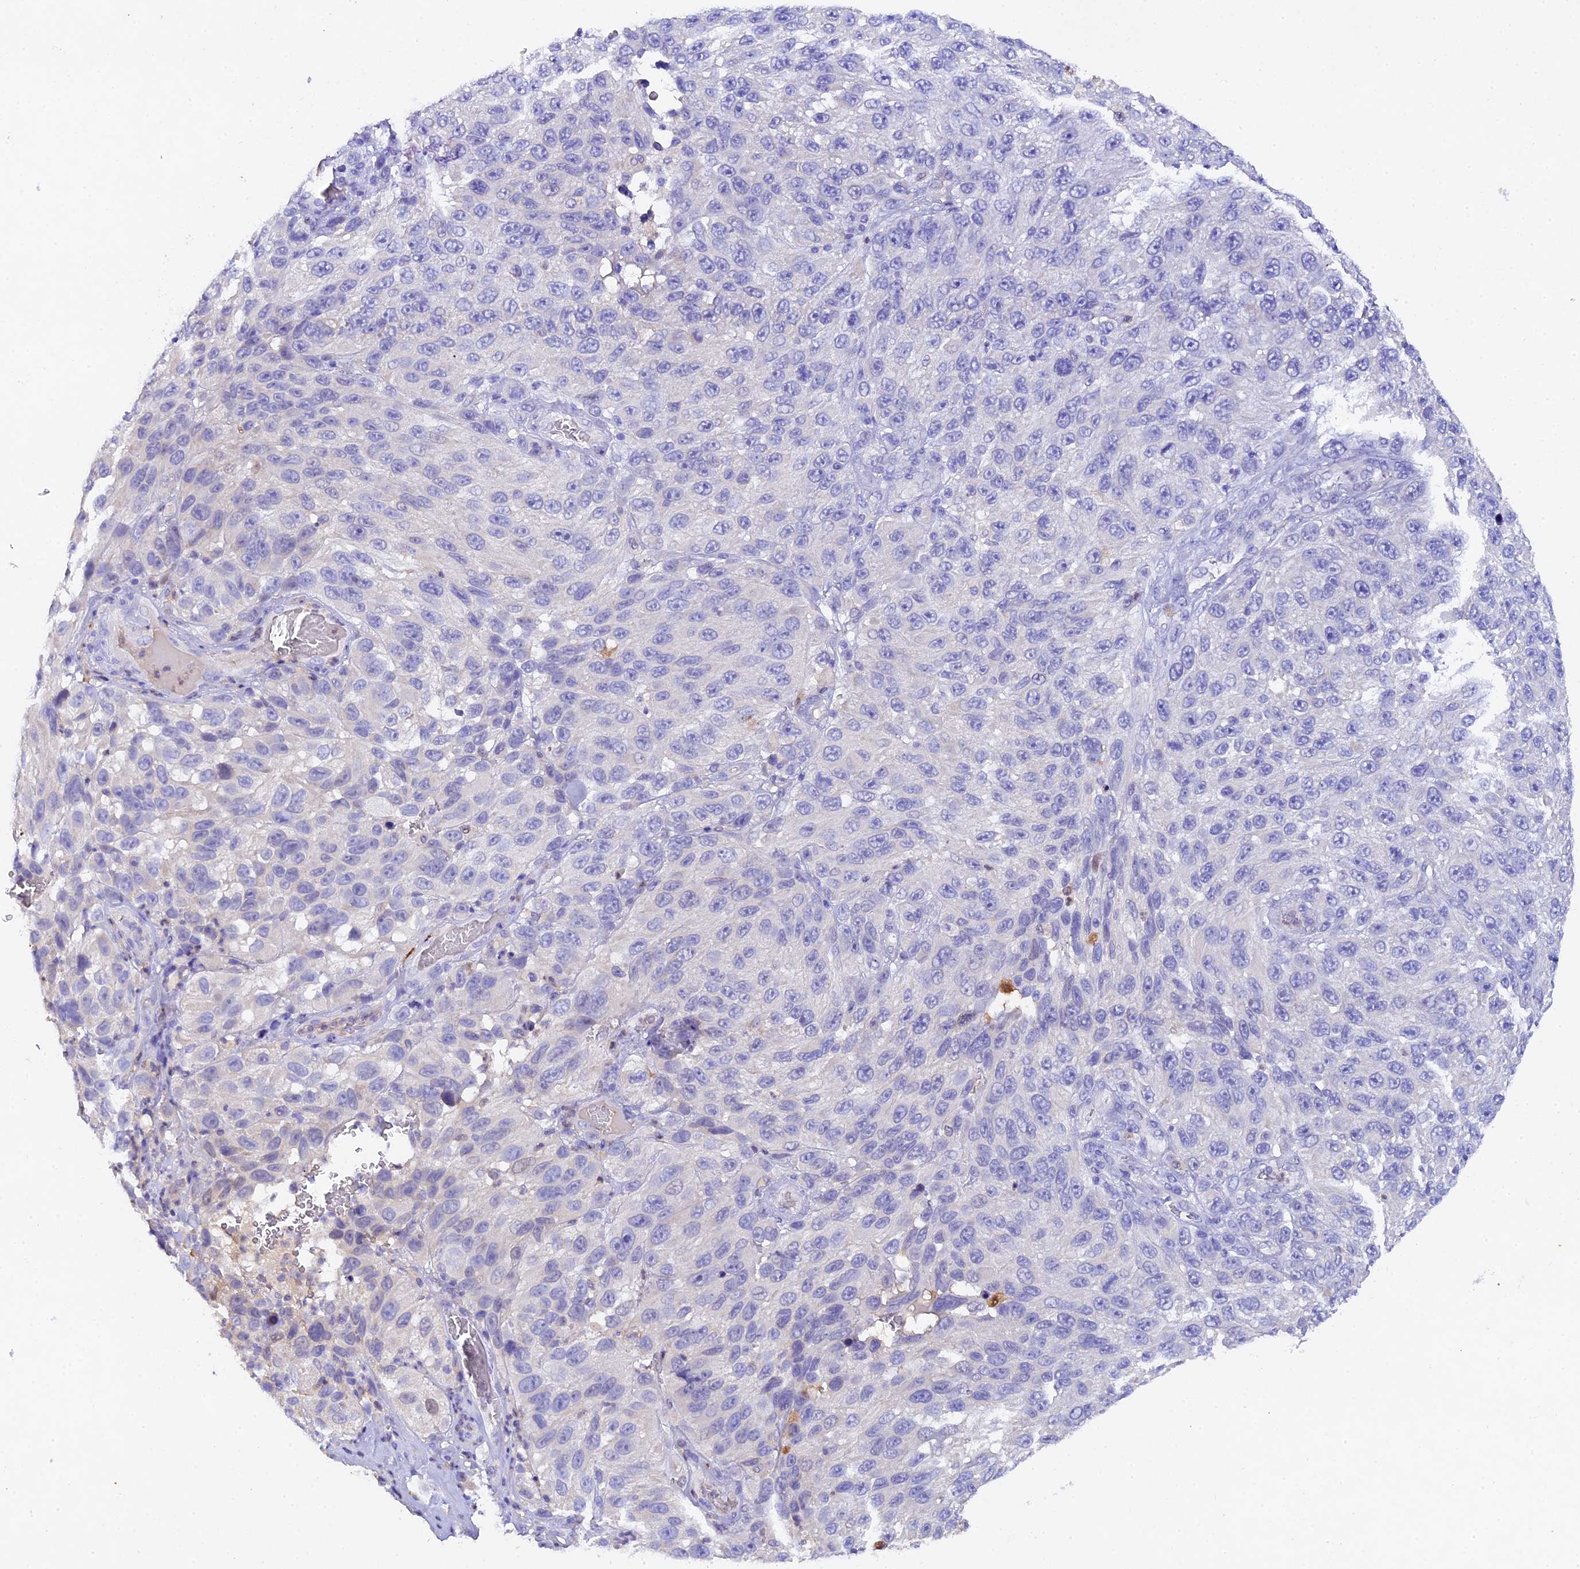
{"staining": {"intensity": "negative", "quantity": "none", "location": "none"}, "tissue": "melanoma", "cell_type": "Tumor cells", "image_type": "cancer", "snomed": [{"axis": "morphology", "description": "Malignant melanoma, NOS"}, {"axis": "topography", "description": "Skin"}], "caption": "This is an IHC histopathology image of malignant melanoma. There is no expression in tumor cells.", "gene": "TGDS", "patient": {"sex": "female", "age": 96}}